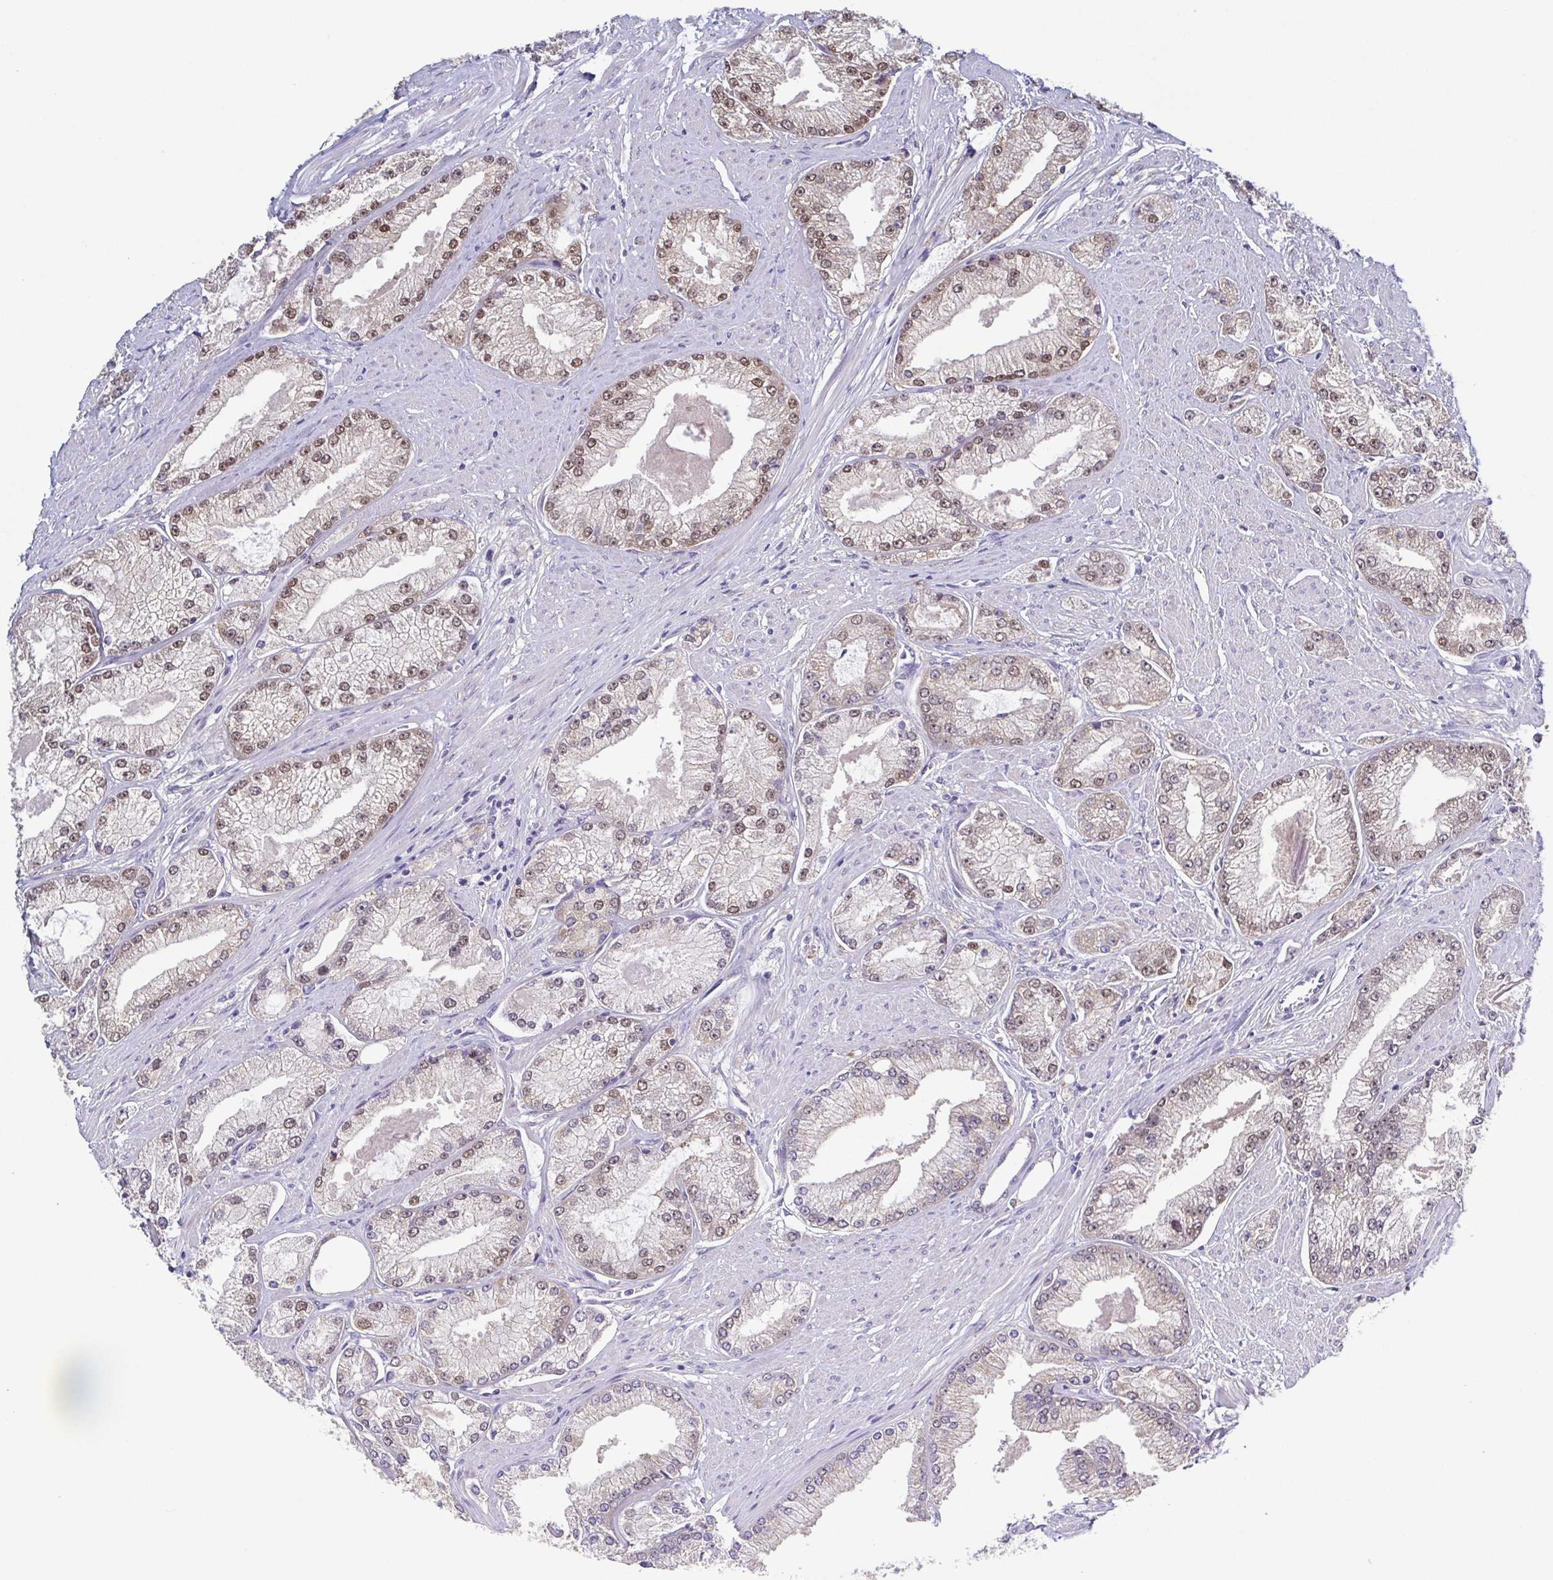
{"staining": {"intensity": "moderate", "quantity": ">75%", "location": "nuclear"}, "tissue": "prostate cancer", "cell_type": "Tumor cells", "image_type": "cancer", "snomed": [{"axis": "morphology", "description": "Adenocarcinoma, High grade"}, {"axis": "topography", "description": "Prostate"}], "caption": "Prostate adenocarcinoma (high-grade) stained with immunohistochemistry (IHC) shows moderate nuclear positivity in approximately >75% of tumor cells.", "gene": "UBE2Q1", "patient": {"sex": "male", "age": 68}}